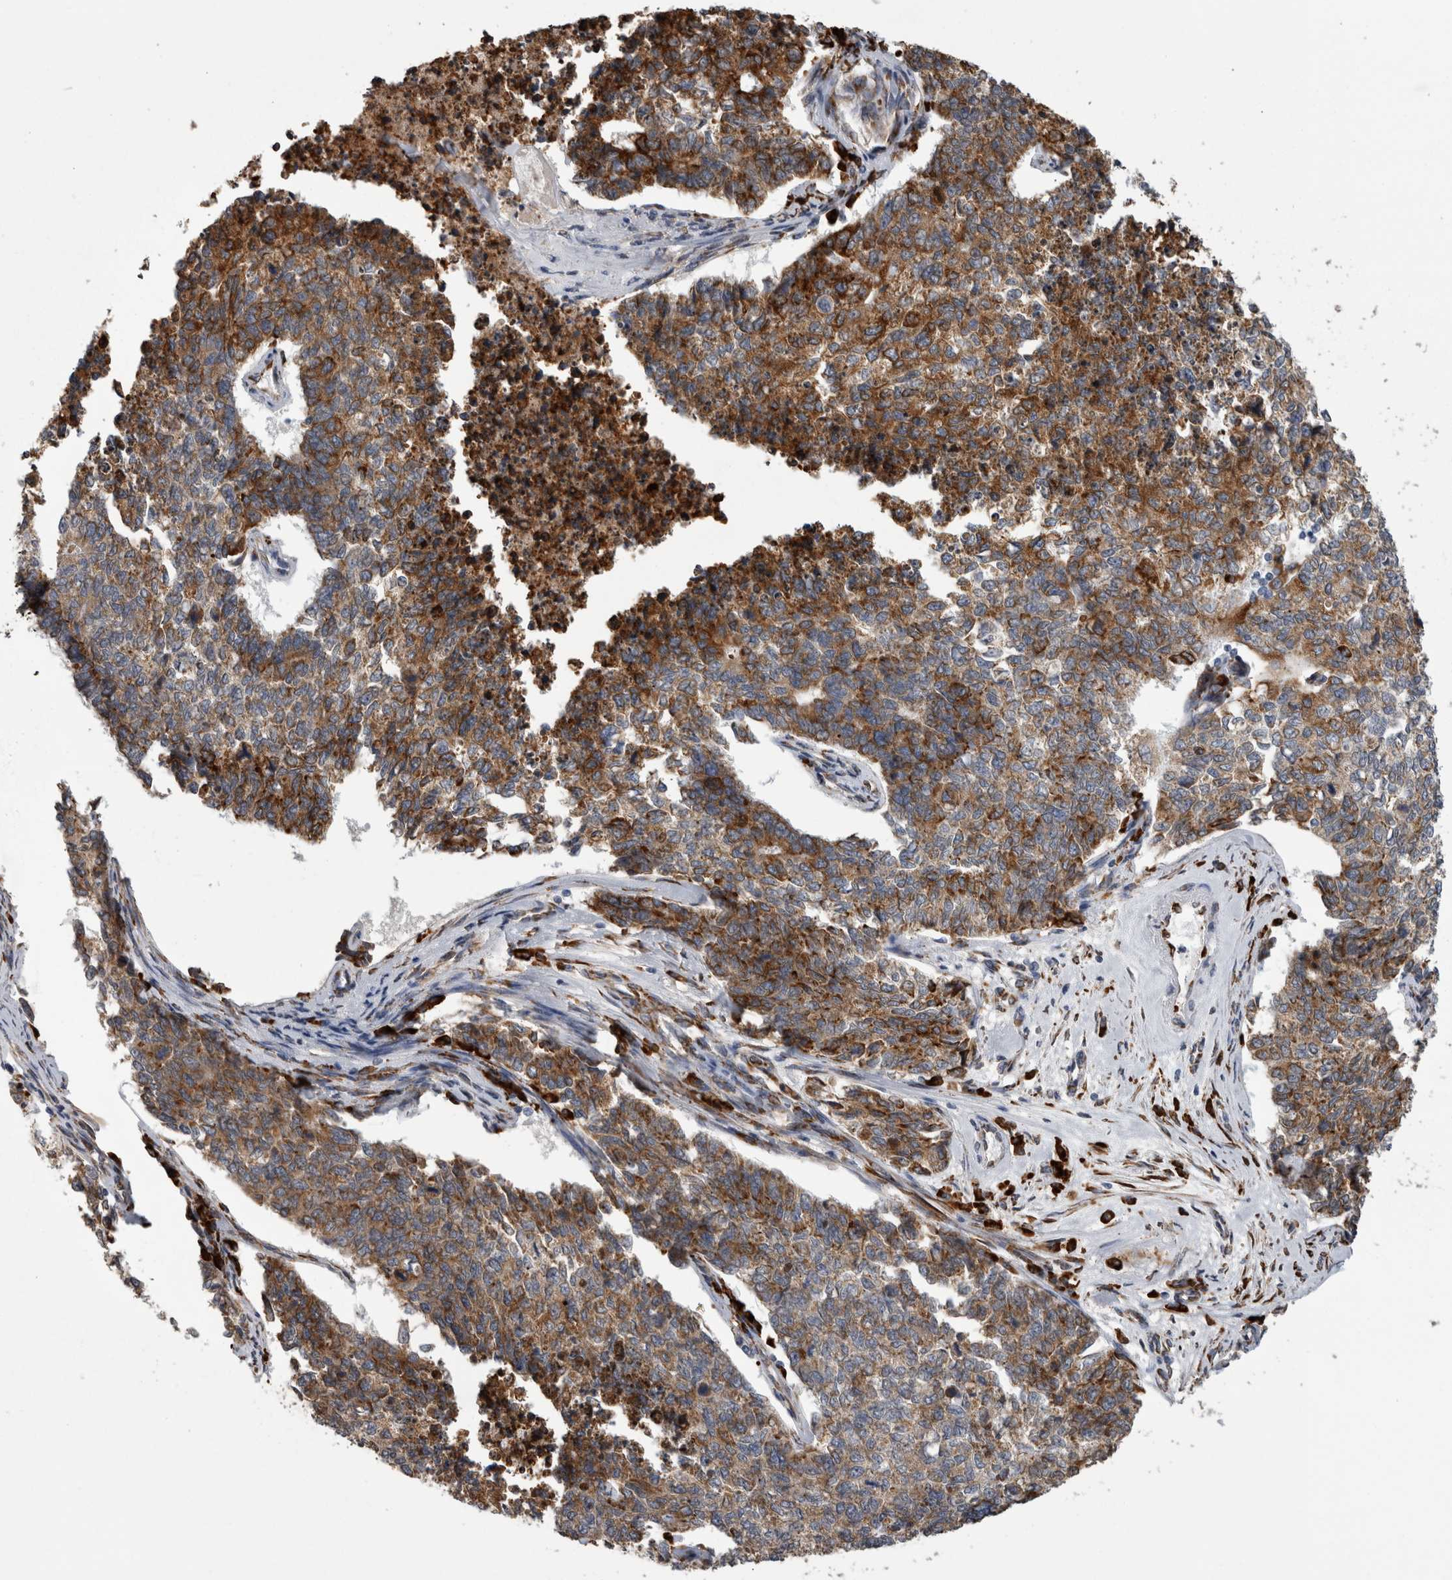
{"staining": {"intensity": "strong", "quantity": "25%-75%", "location": "cytoplasmic/membranous"}, "tissue": "cervical cancer", "cell_type": "Tumor cells", "image_type": "cancer", "snomed": [{"axis": "morphology", "description": "Squamous cell carcinoma, NOS"}, {"axis": "topography", "description": "Cervix"}], "caption": "A photomicrograph of human squamous cell carcinoma (cervical) stained for a protein demonstrates strong cytoplasmic/membranous brown staining in tumor cells. (Brightfield microscopy of DAB IHC at high magnification).", "gene": "FHIP2B", "patient": {"sex": "female", "age": 63}}